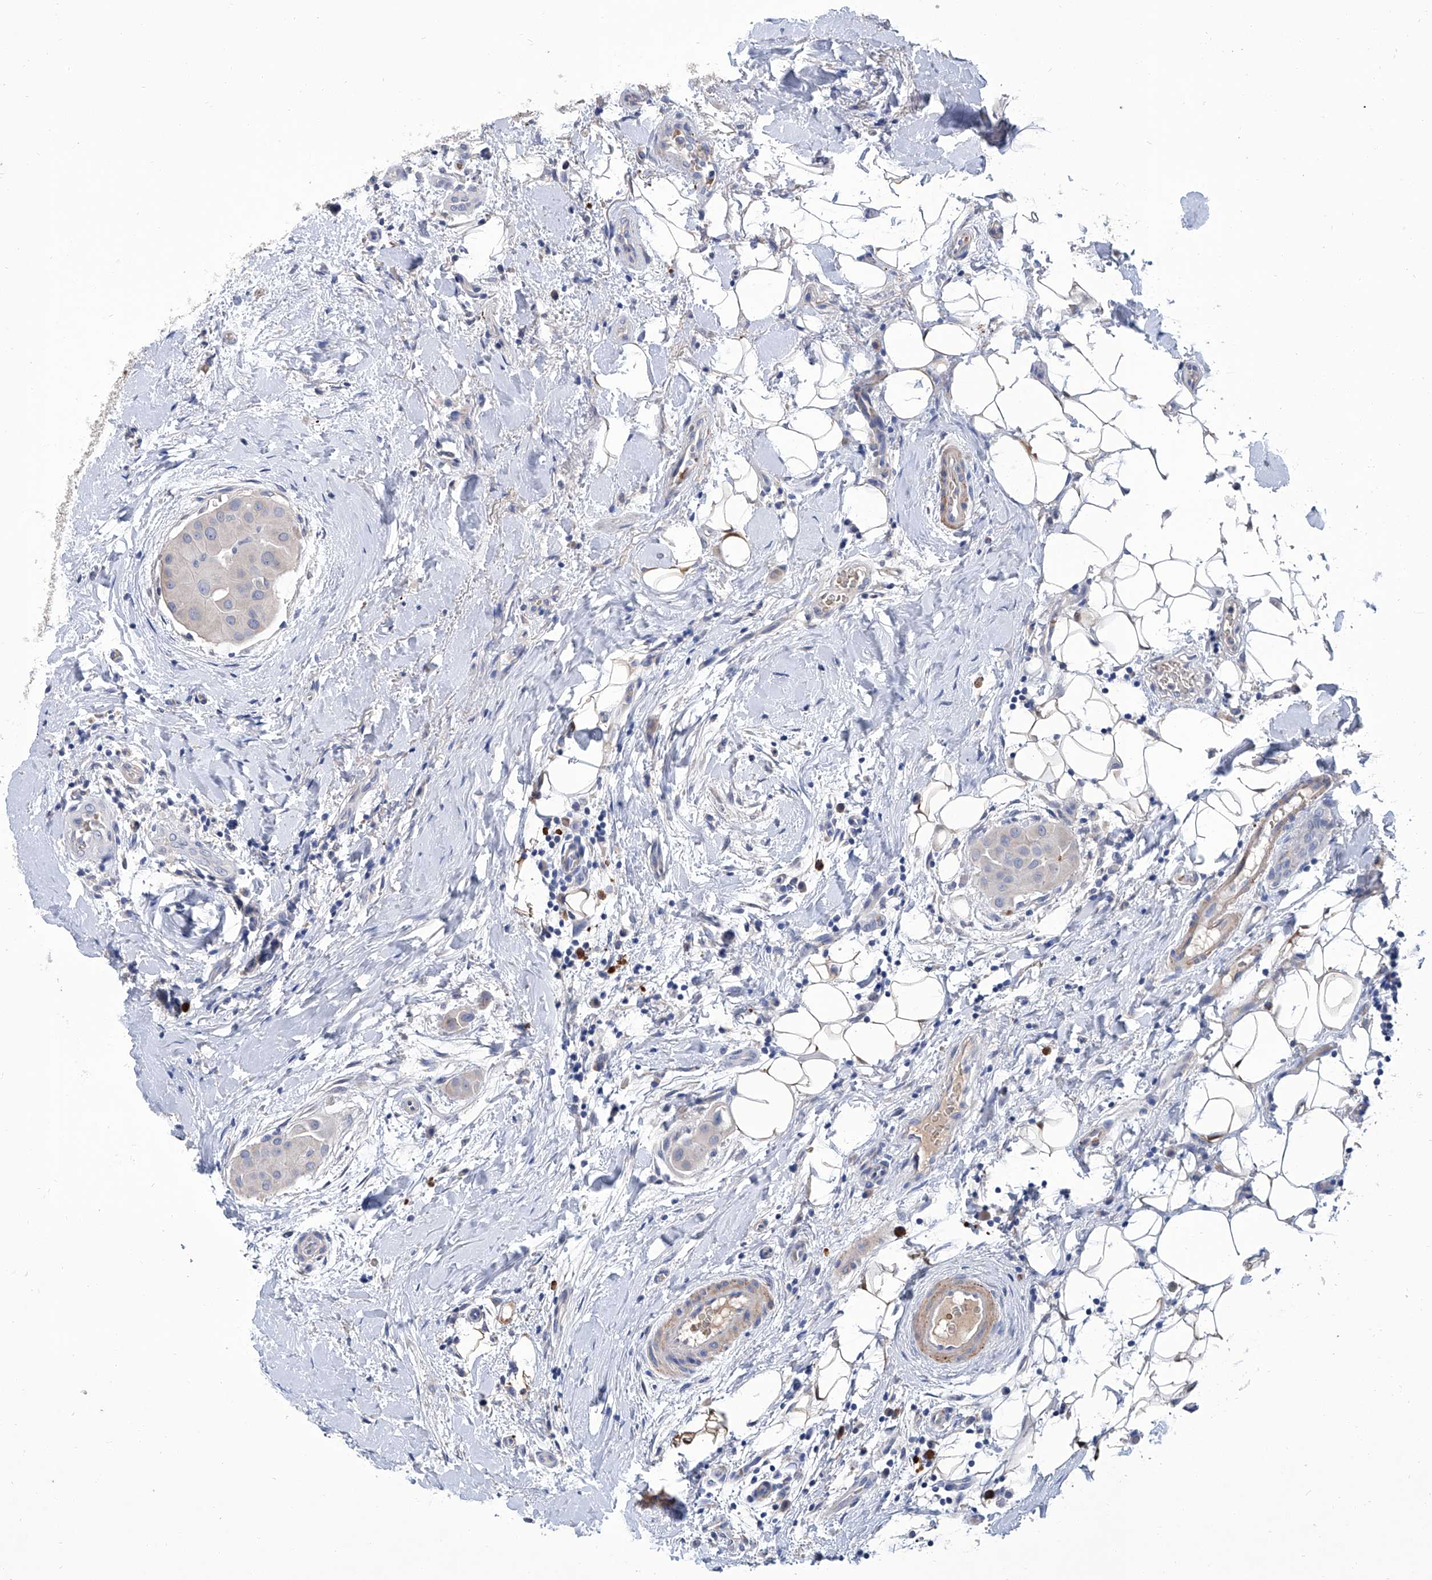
{"staining": {"intensity": "negative", "quantity": "none", "location": "none"}, "tissue": "thyroid cancer", "cell_type": "Tumor cells", "image_type": "cancer", "snomed": [{"axis": "morphology", "description": "Papillary adenocarcinoma, NOS"}, {"axis": "topography", "description": "Thyroid gland"}], "caption": "Thyroid cancer was stained to show a protein in brown. There is no significant expression in tumor cells.", "gene": "GPT", "patient": {"sex": "male", "age": 33}}